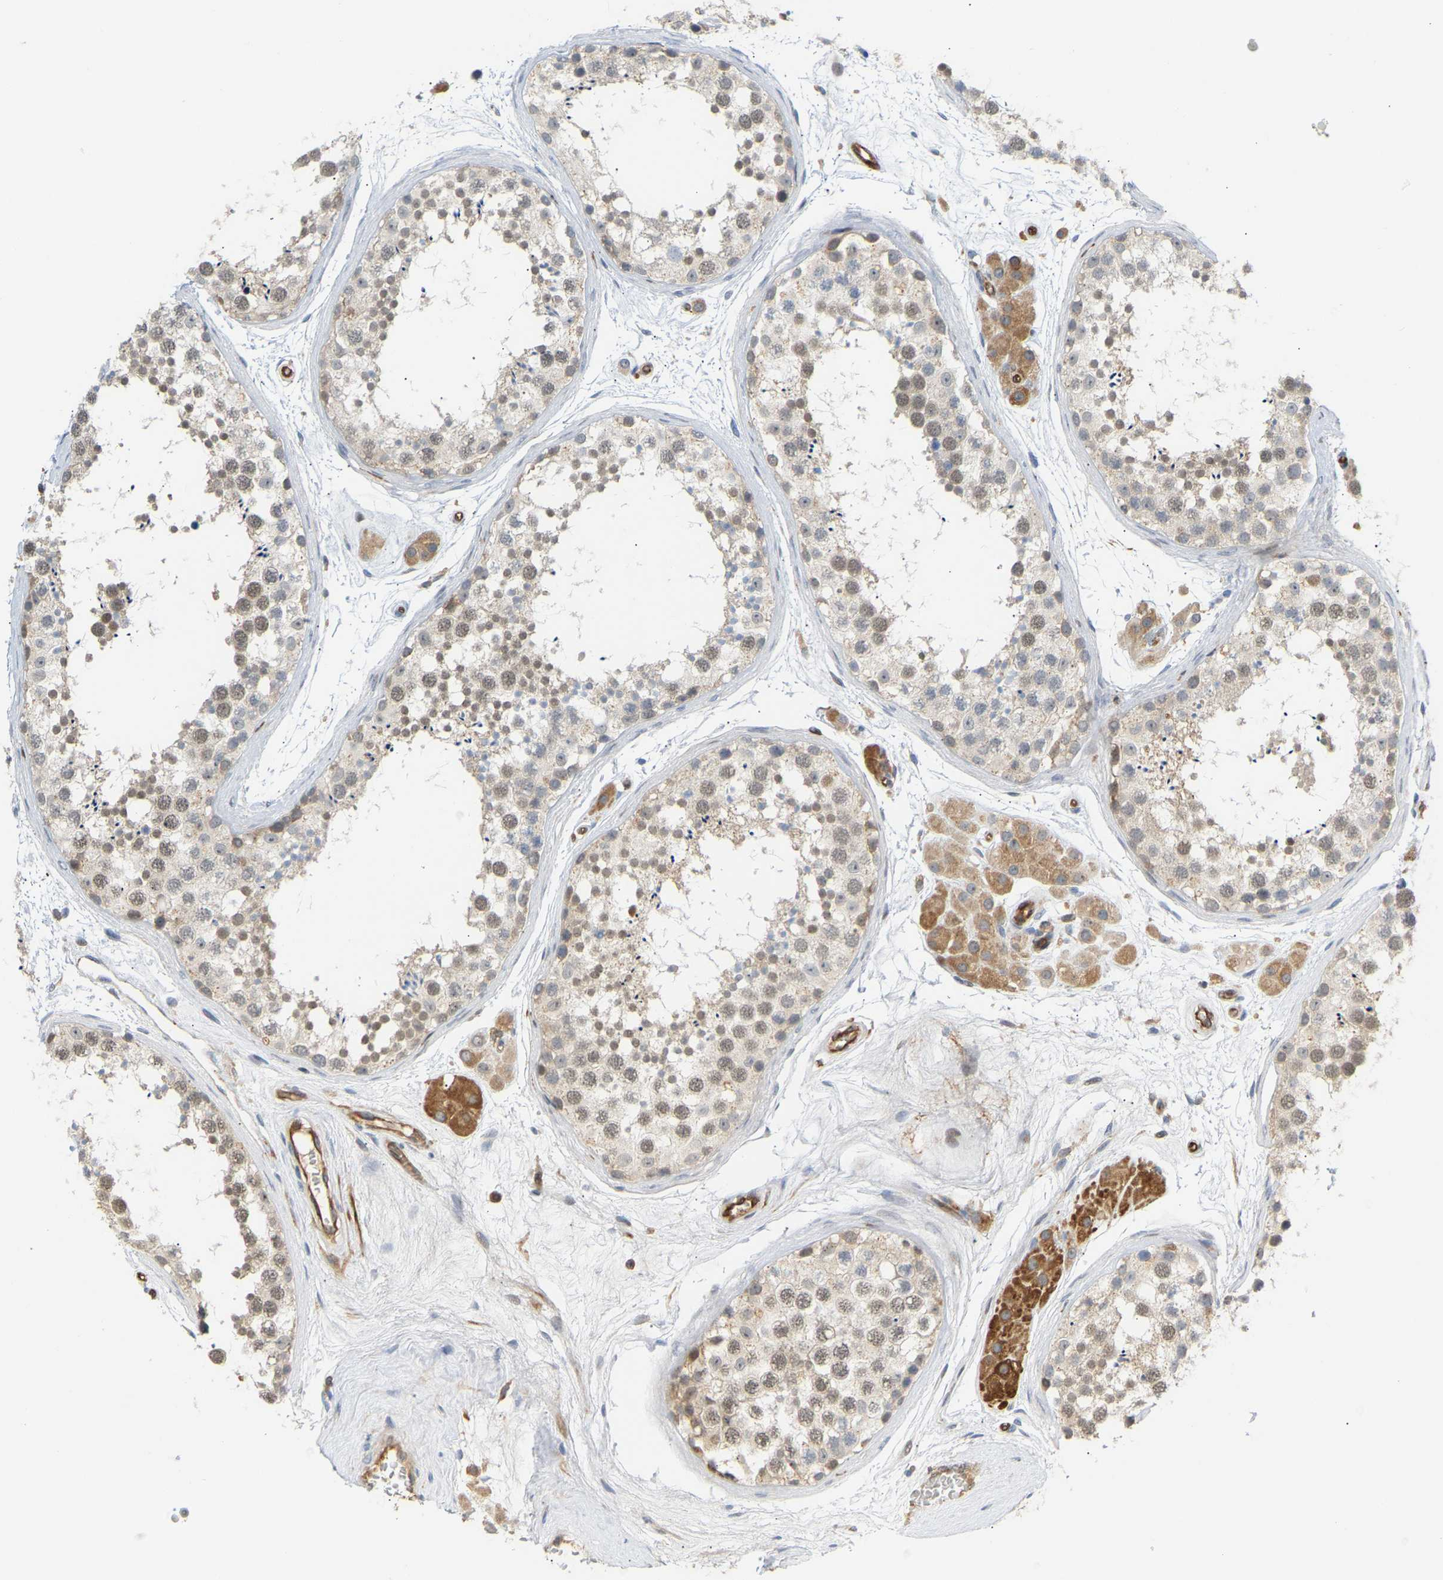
{"staining": {"intensity": "weak", "quantity": "<25%", "location": "cytoplasmic/membranous"}, "tissue": "testis", "cell_type": "Cells in seminiferous ducts", "image_type": "normal", "snomed": [{"axis": "morphology", "description": "Normal tissue, NOS"}, {"axis": "topography", "description": "Testis"}], "caption": "Protein analysis of unremarkable testis demonstrates no significant expression in cells in seminiferous ducts.", "gene": "PLCG2", "patient": {"sex": "male", "age": 56}}